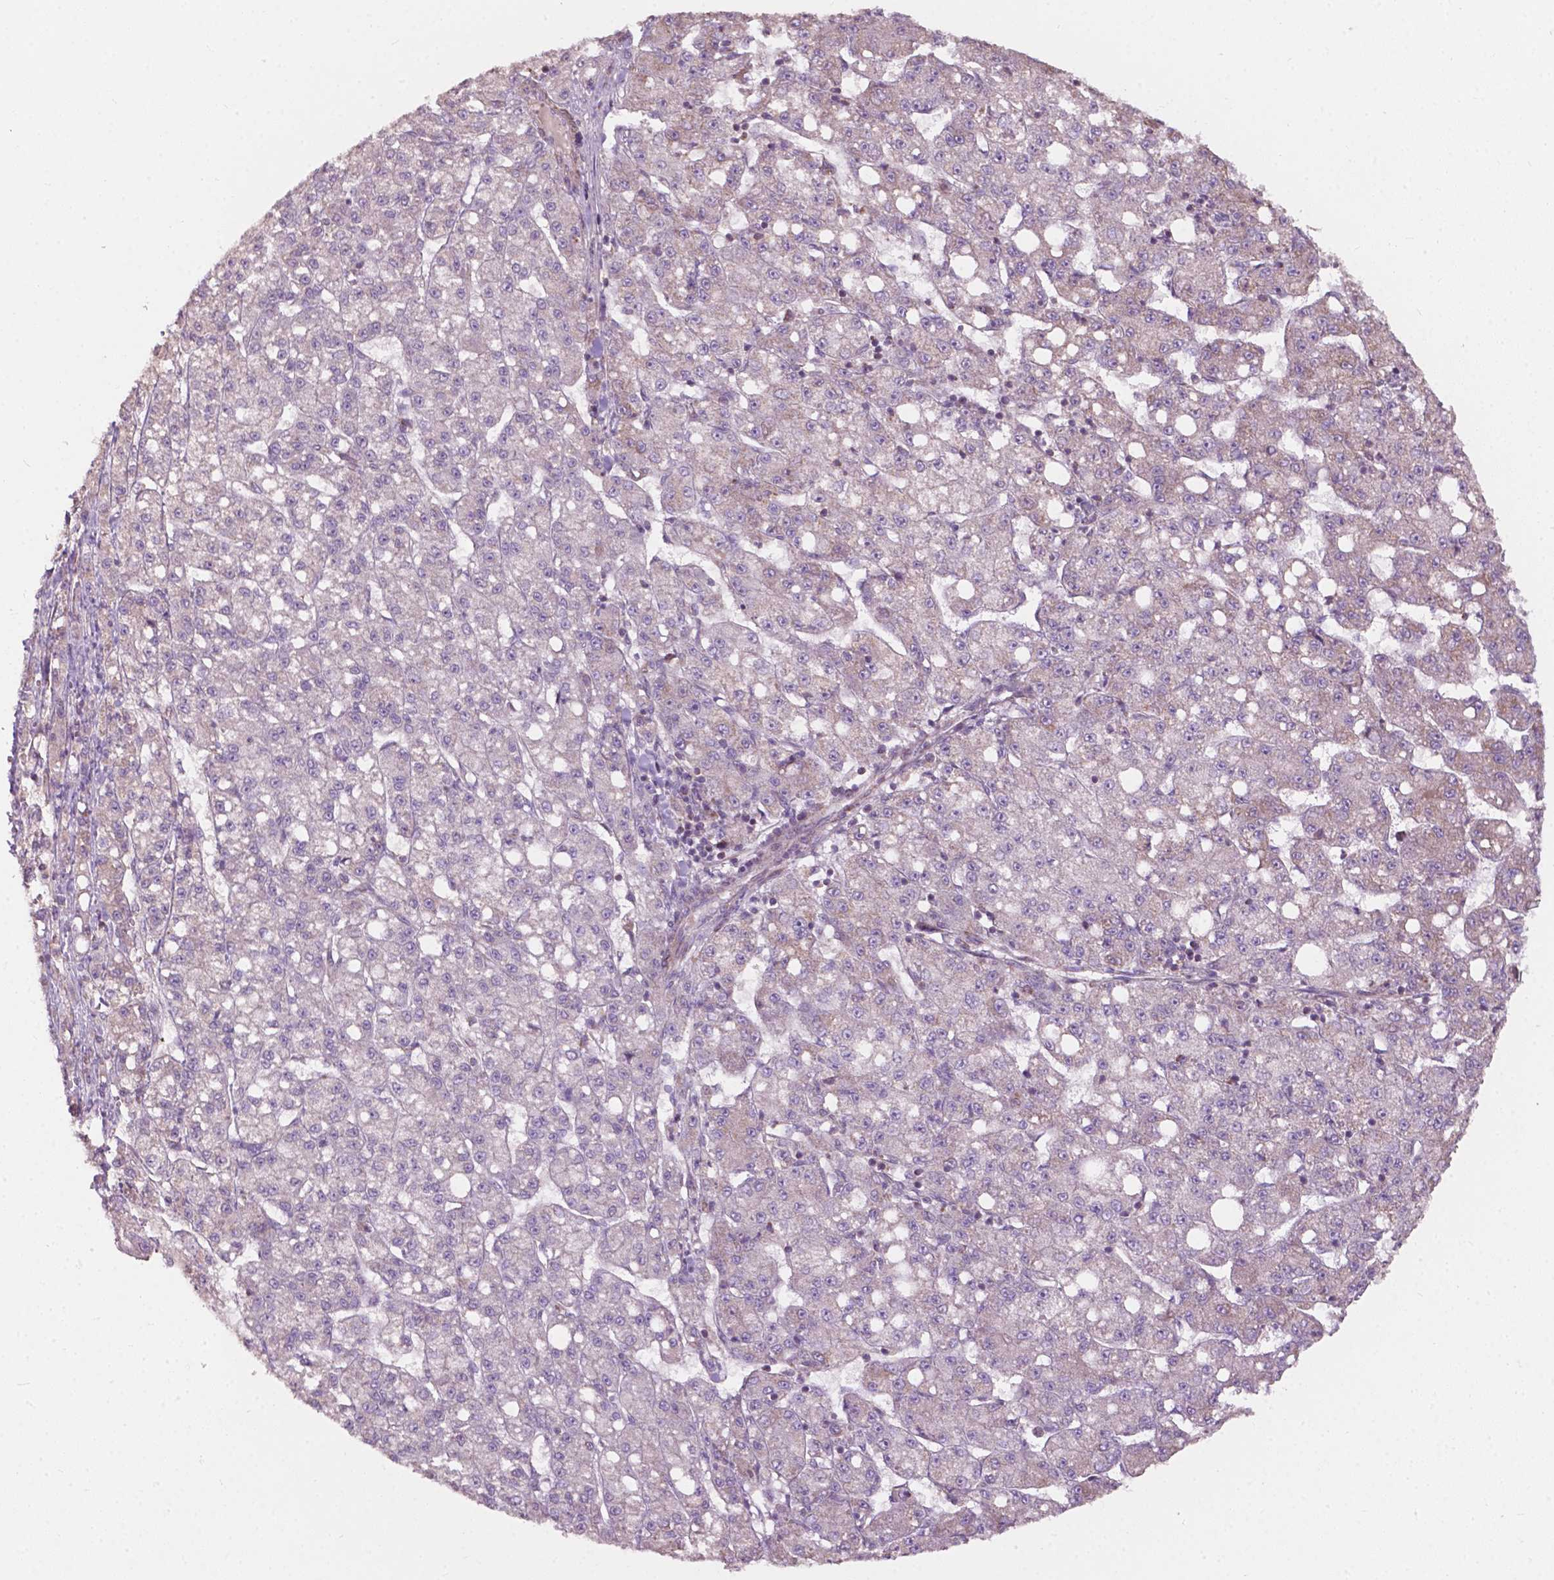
{"staining": {"intensity": "weak", "quantity": "25%-75%", "location": "cytoplasmic/membranous"}, "tissue": "liver cancer", "cell_type": "Tumor cells", "image_type": "cancer", "snomed": [{"axis": "morphology", "description": "Carcinoma, Hepatocellular, NOS"}, {"axis": "topography", "description": "Liver"}], "caption": "A photomicrograph of human liver cancer stained for a protein exhibits weak cytoplasmic/membranous brown staining in tumor cells. The staining is performed using DAB (3,3'-diaminobenzidine) brown chromogen to label protein expression. The nuclei are counter-stained blue using hematoxylin.", "gene": "NDUFA10", "patient": {"sex": "female", "age": 65}}